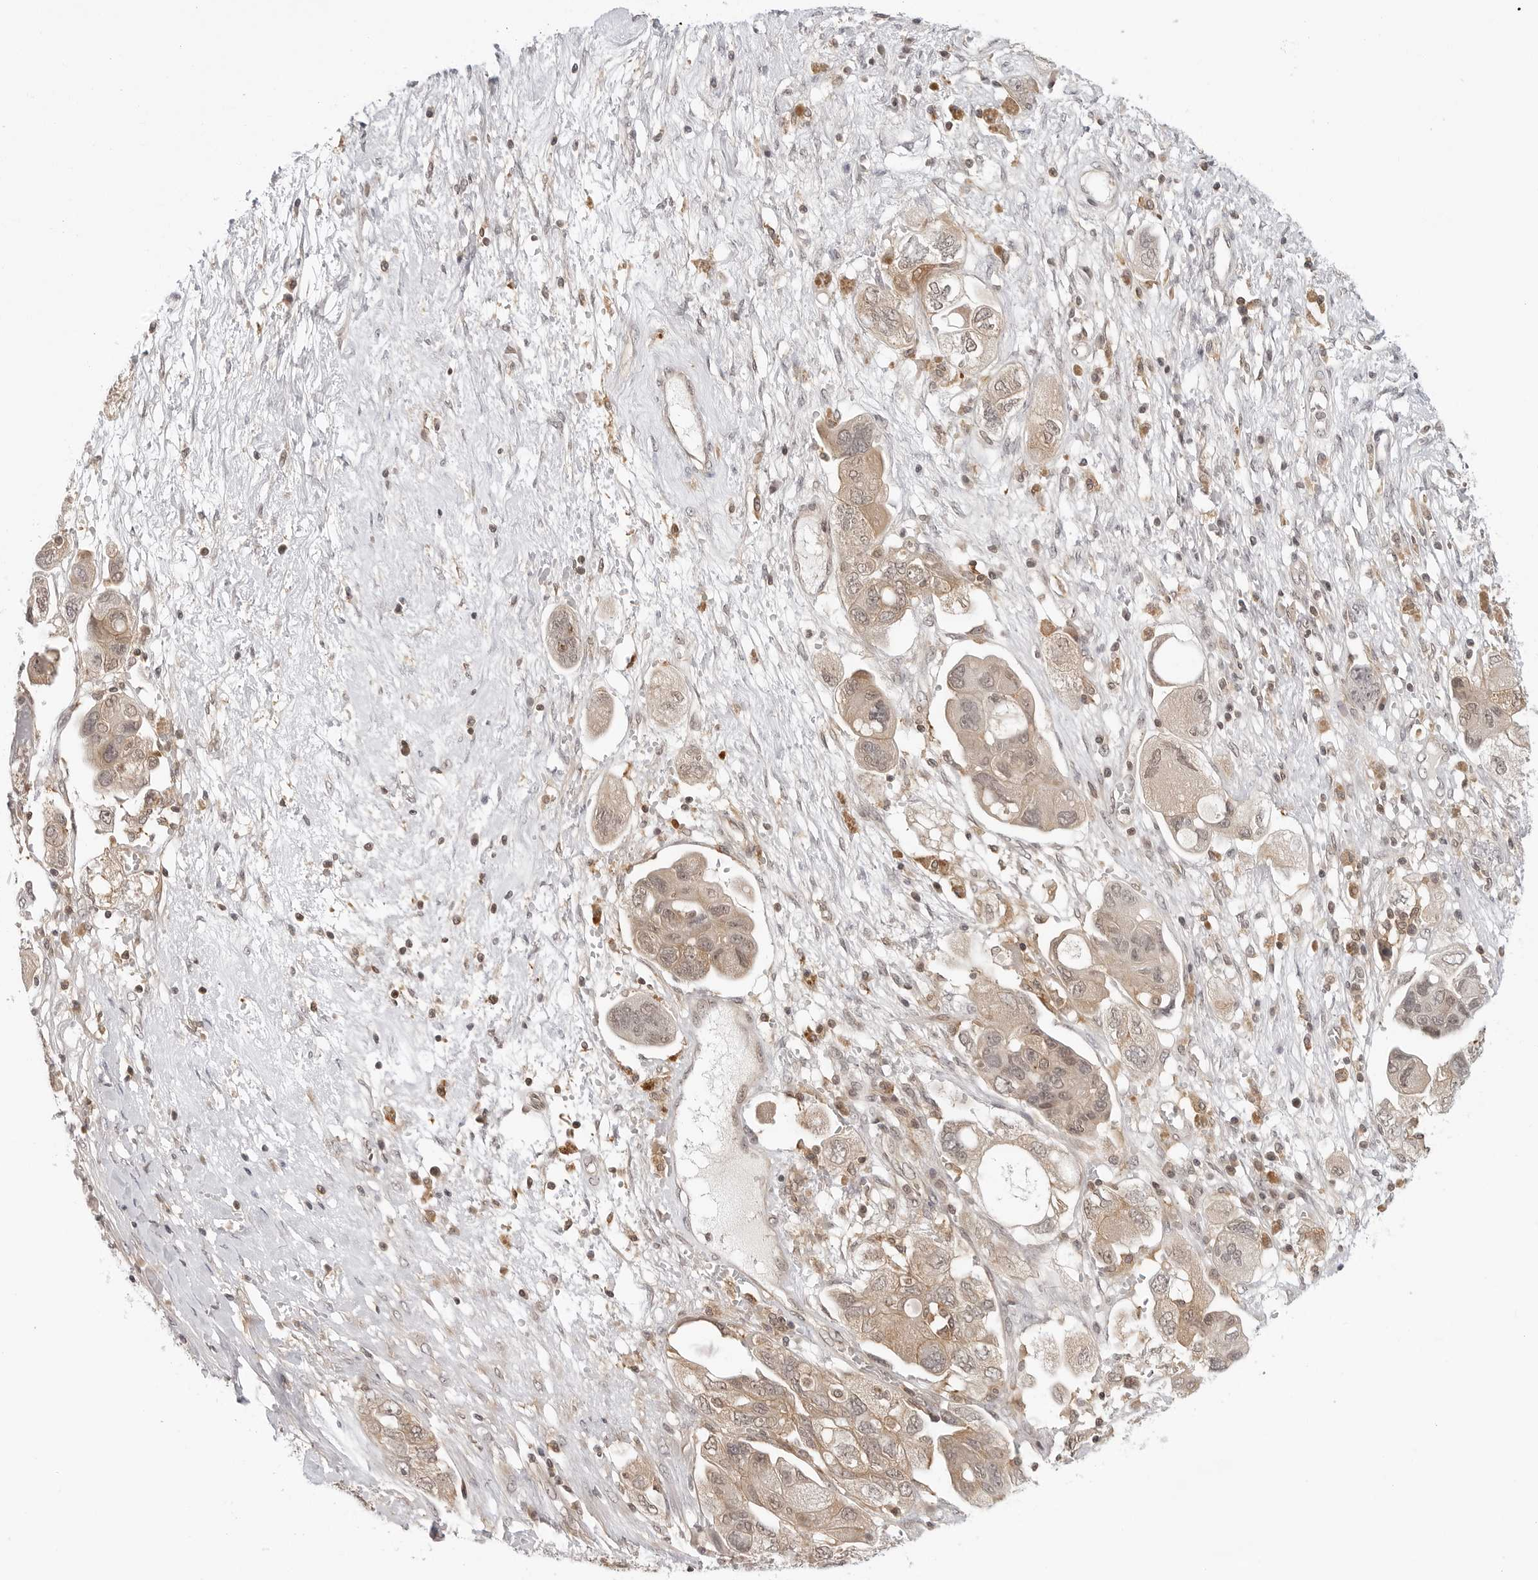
{"staining": {"intensity": "weak", "quantity": ">75%", "location": "cytoplasmic/membranous,nuclear"}, "tissue": "ovarian cancer", "cell_type": "Tumor cells", "image_type": "cancer", "snomed": [{"axis": "morphology", "description": "Carcinoma, NOS"}, {"axis": "morphology", "description": "Cystadenocarcinoma, serous, NOS"}, {"axis": "topography", "description": "Ovary"}], "caption": "High-power microscopy captured an immunohistochemistry (IHC) micrograph of serous cystadenocarcinoma (ovarian), revealing weak cytoplasmic/membranous and nuclear staining in about >75% of tumor cells.", "gene": "MAP2K5", "patient": {"sex": "female", "age": 69}}